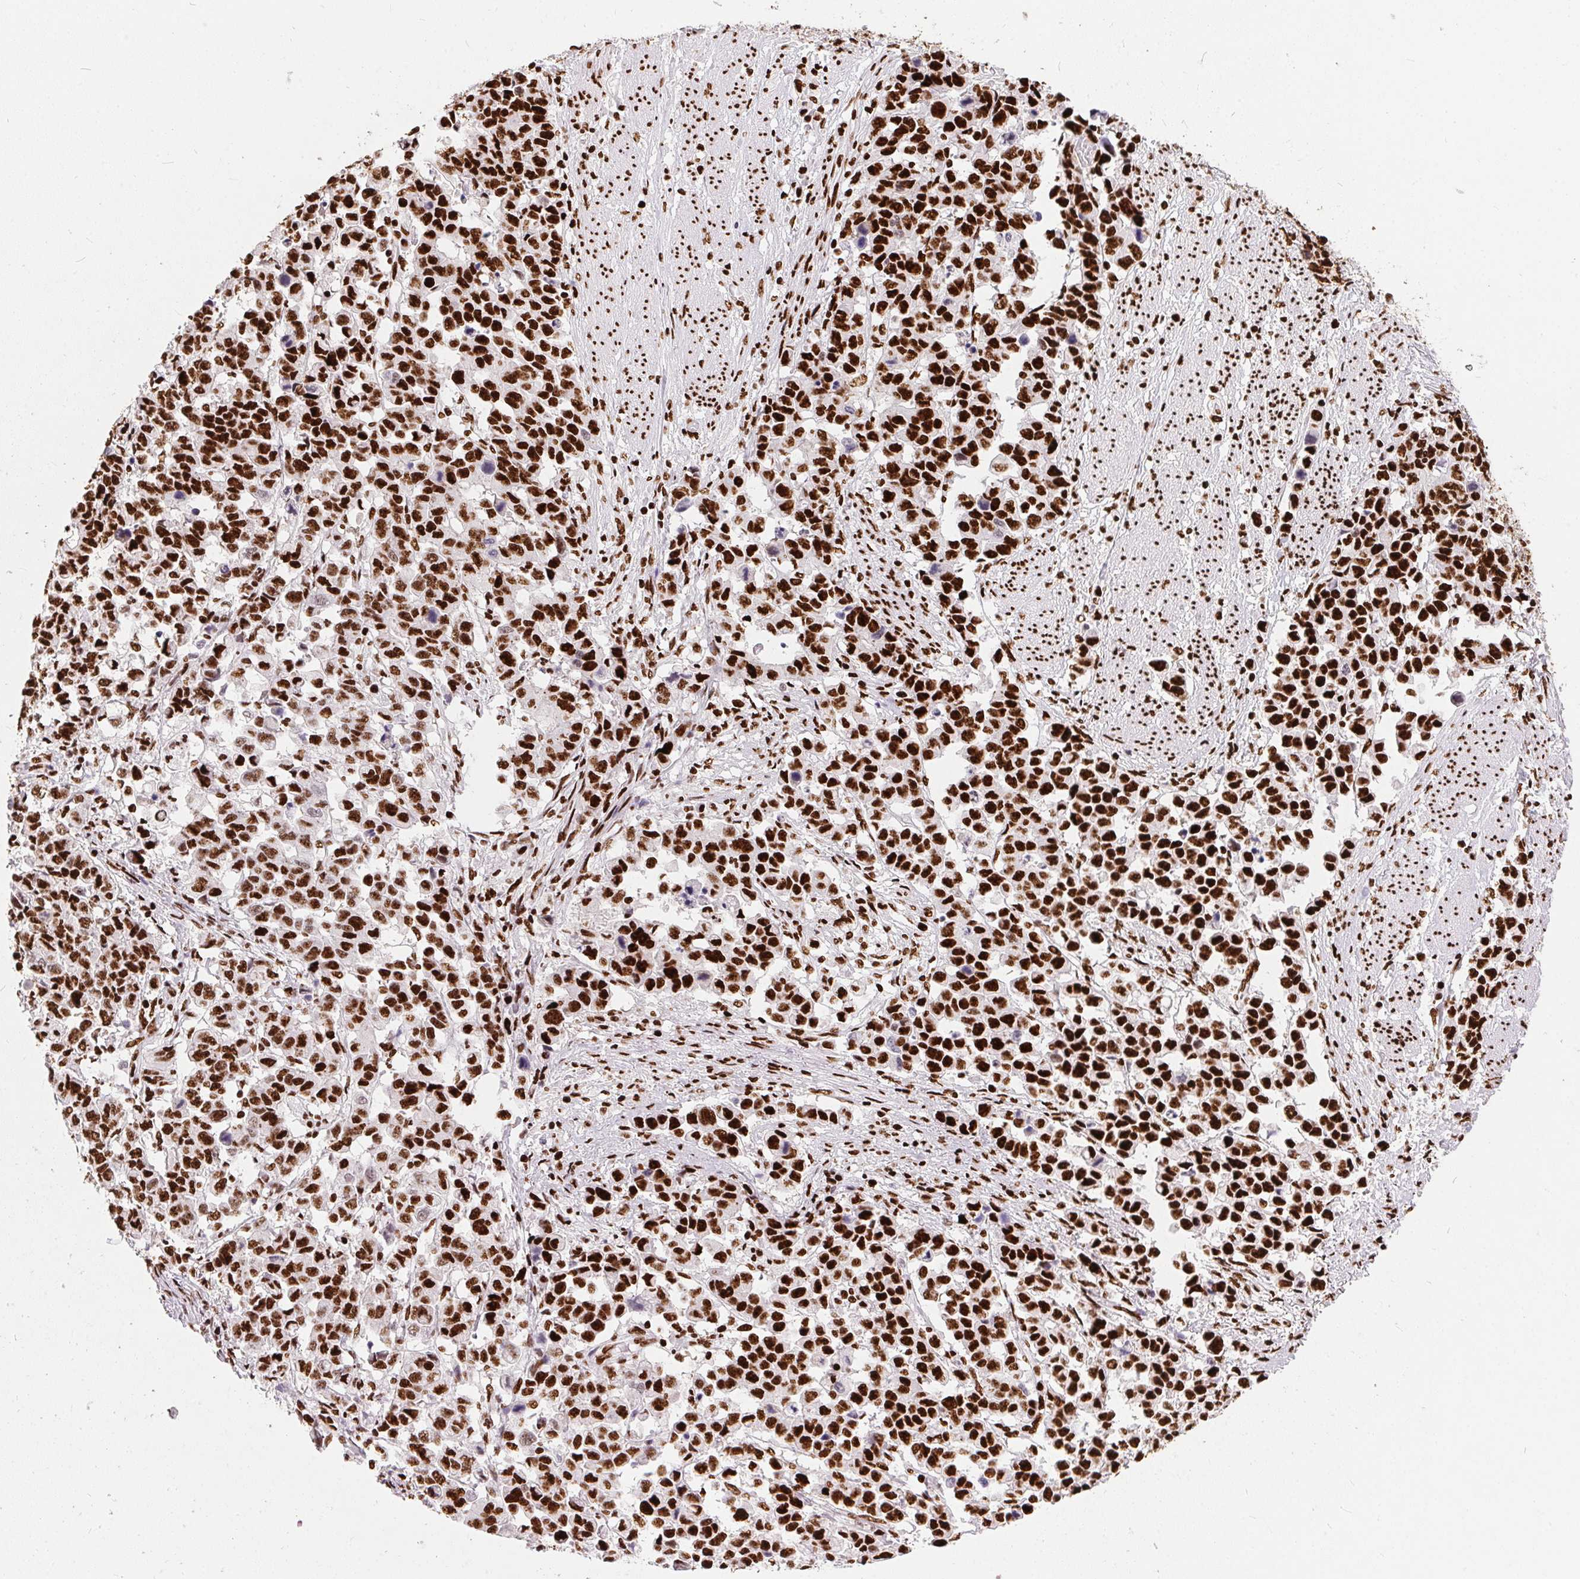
{"staining": {"intensity": "strong", "quantity": ">75%", "location": "nuclear"}, "tissue": "stomach cancer", "cell_type": "Tumor cells", "image_type": "cancer", "snomed": [{"axis": "morphology", "description": "Adenocarcinoma, NOS"}, {"axis": "topography", "description": "Stomach, upper"}], "caption": "Immunohistochemistry (IHC) (DAB (3,3'-diaminobenzidine)) staining of human stomach cancer (adenocarcinoma) demonstrates strong nuclear protein staining in about >75% of tumor cells.", "gene": "PAGE3", "patient": {"sex": "male", "age": 69}}